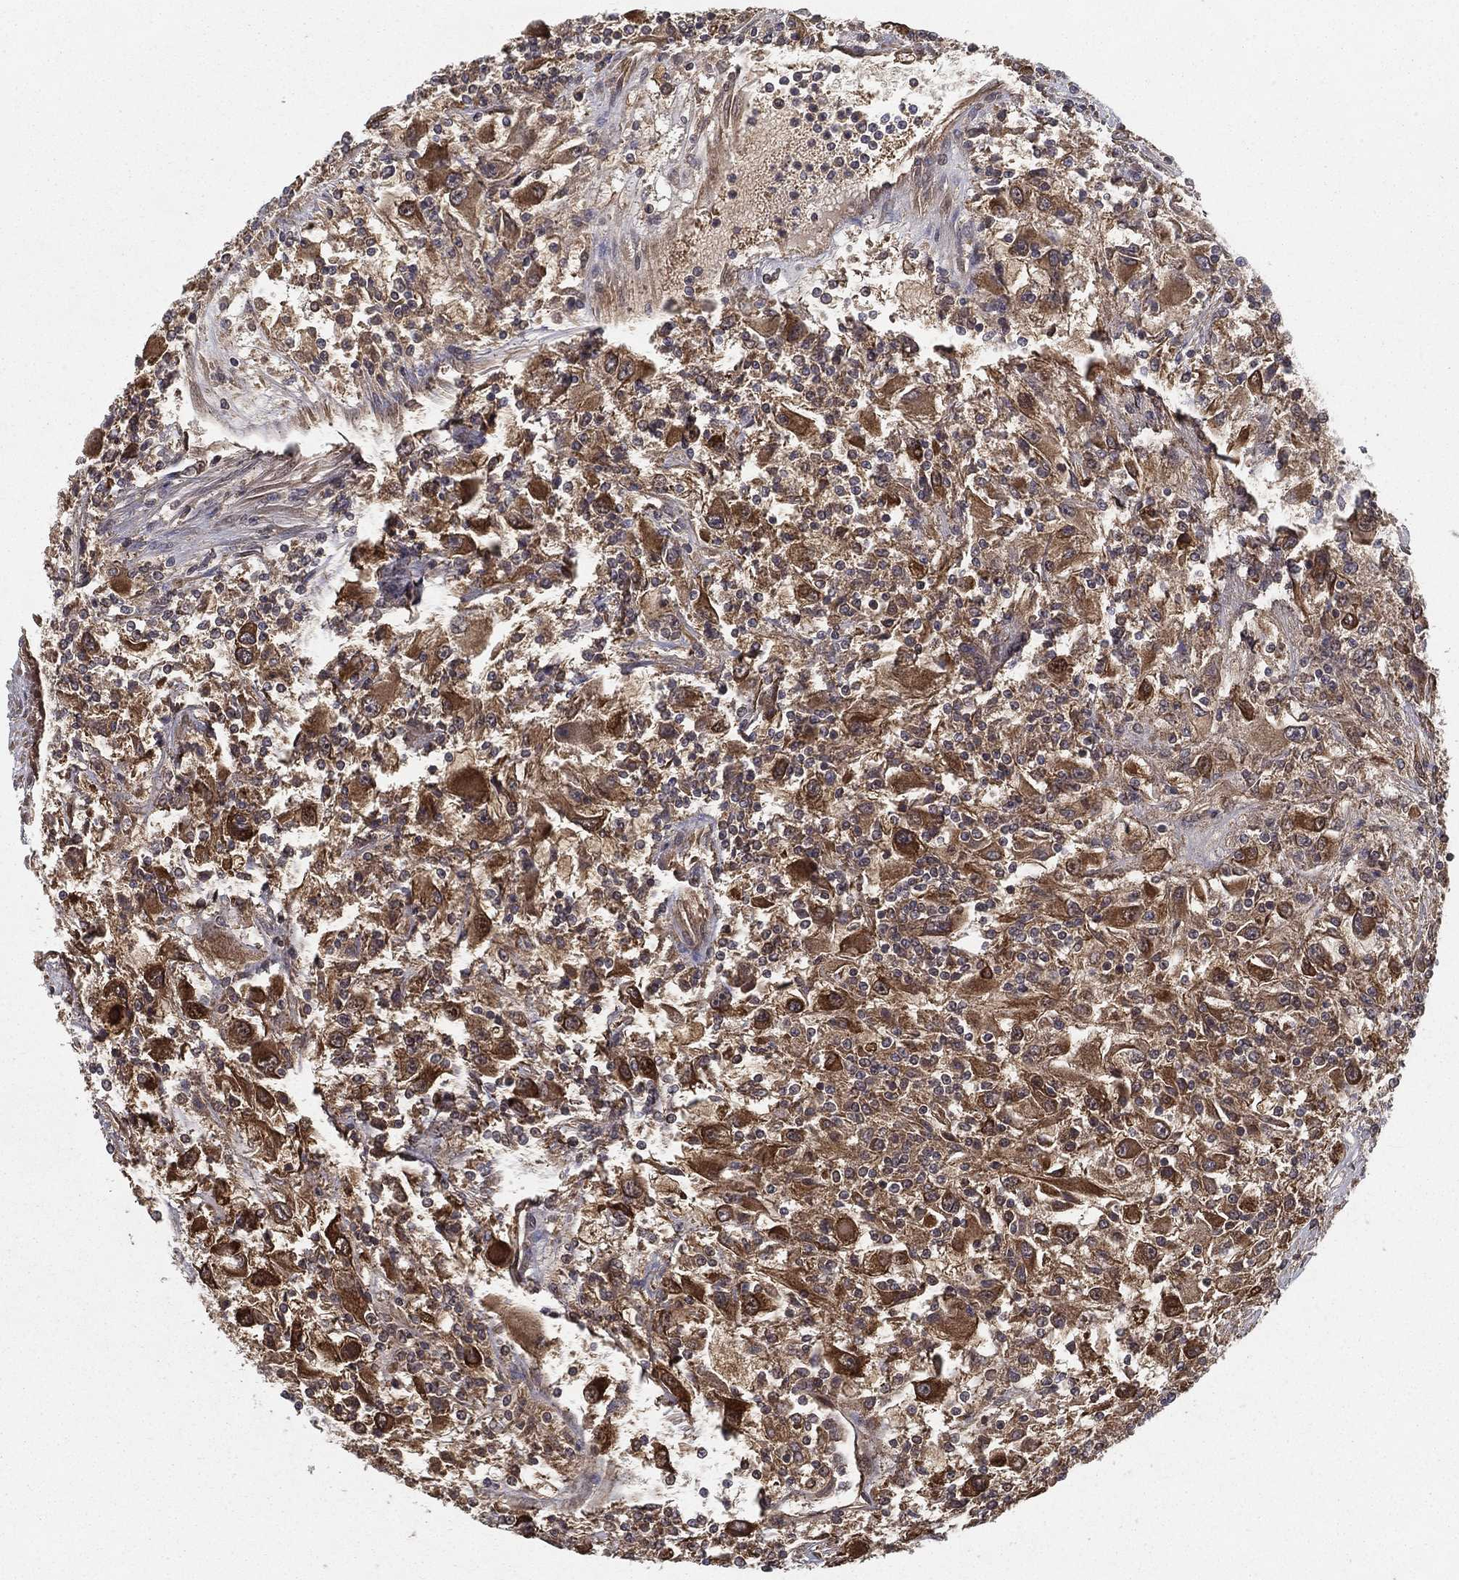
{"staining": {"intensity": "moderate", "quantity": ">75%", "location": "cytoplasmic/membranous"}, "tissue": "renal cancer", "cell_type": "Tumor cells", "image_type": "cancer", "snomed": [{"axis": "morphology", "description": "Adenocarcinoma, NOS"}, {"axis": "topography", "description": "Kidney"}], "caption": "Immunohistochemical staining of human adenocarcinoma (renal) demonstrates medium levels of moderate cytoplasmic/membranous expression in about >75% of tumor cells. The protein of interest is shown in brown color, while the nuclei are stained blue.", "gene": "SLC6A6", "patient": {"sex": "female", "age": 67}}